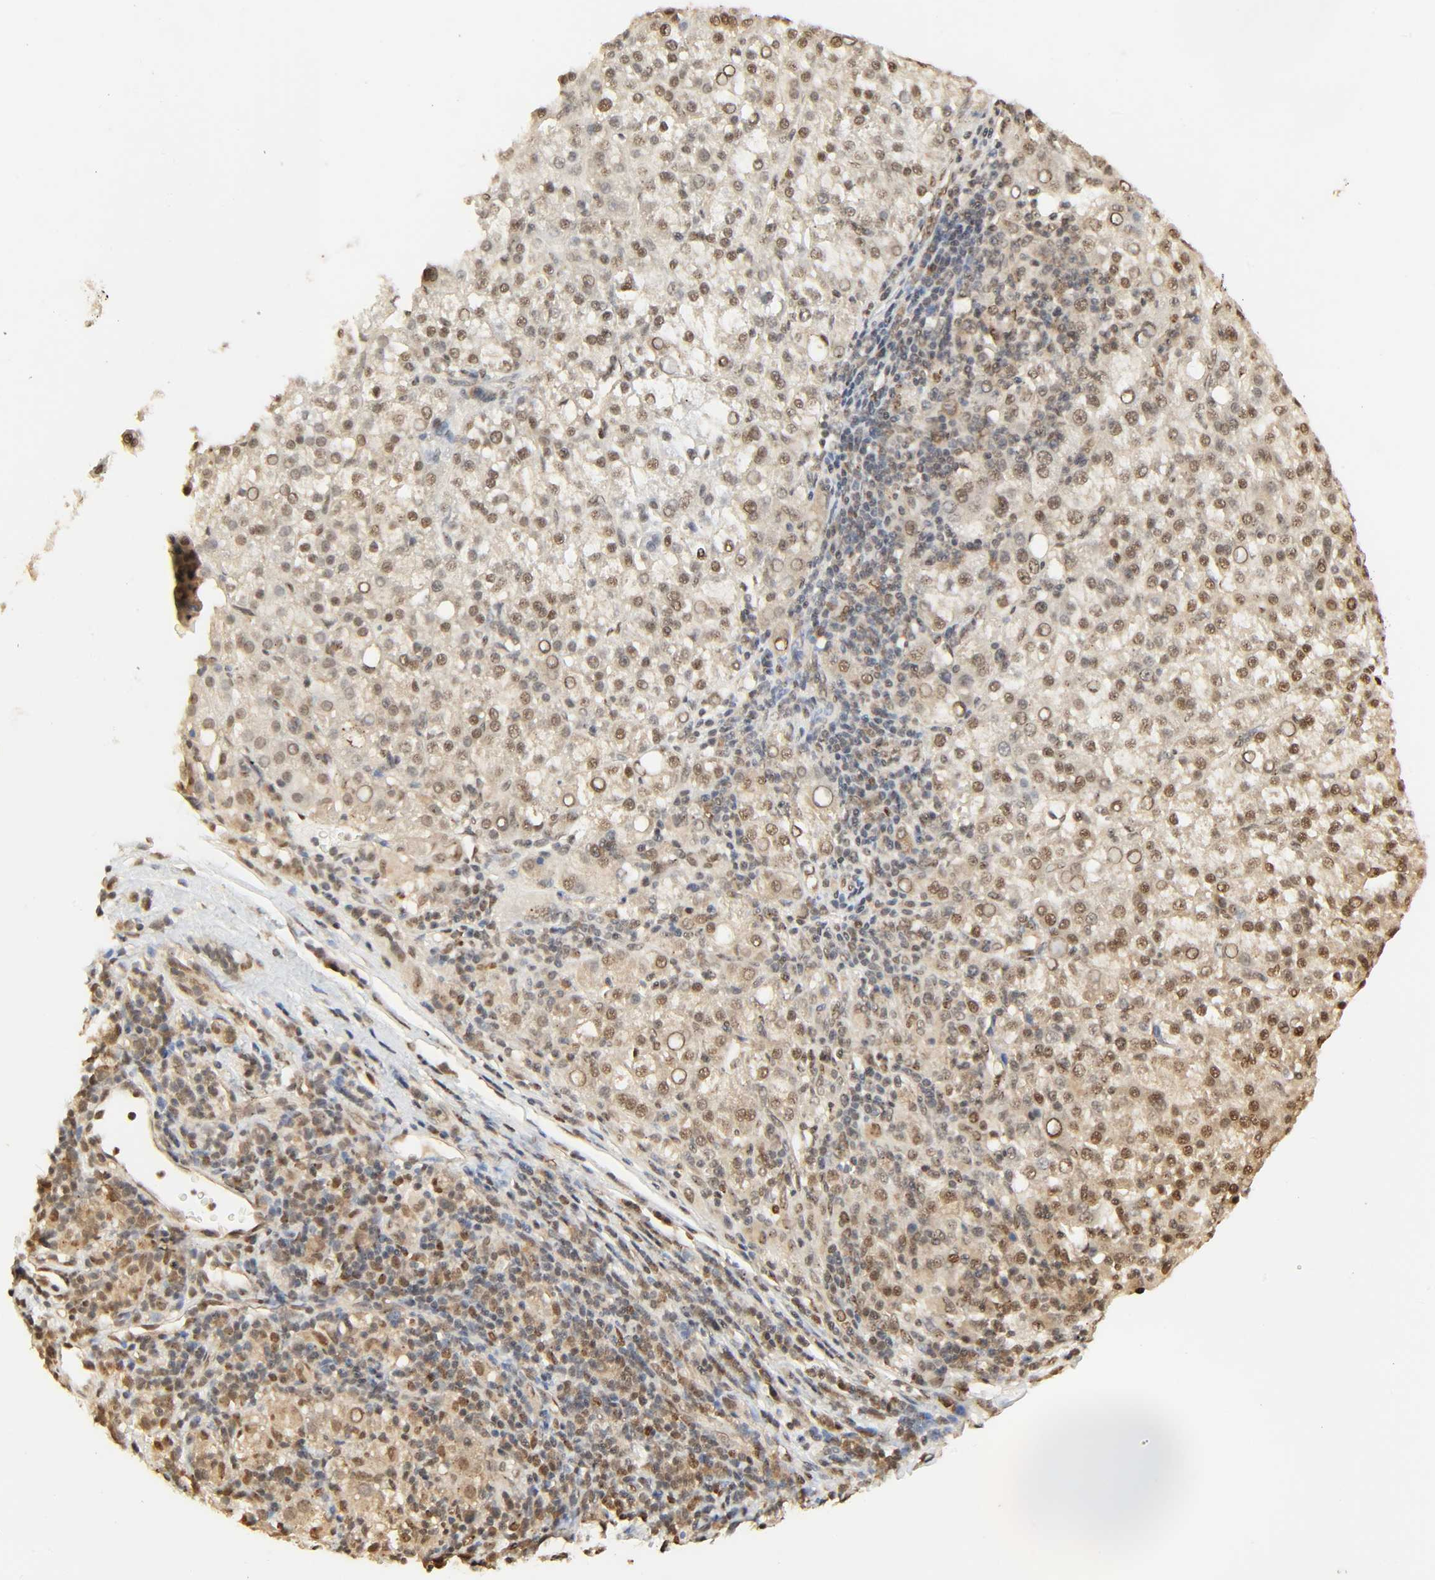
{"staining": {"intensity": "moderate", "quantity": "25%-75%", "location": "nuclear"}, "tissue": "liver cancer", "cell_type": "Tumor cells", "image_type": "cancer", "snomed": [{"axis": "morphology", "description": "Carcinoma, Hepatocellular, NOS"}, {"axis": "topography", "description": "Liver"}], "caption": "Immunohistochemical staining of human liver hepatocellular carcinoma displays medium levels of moderate nuclear expression in about 25%-75% of tumor cells.", "gene": "UBC", "patient": {"sex": "female", "age": 58}}